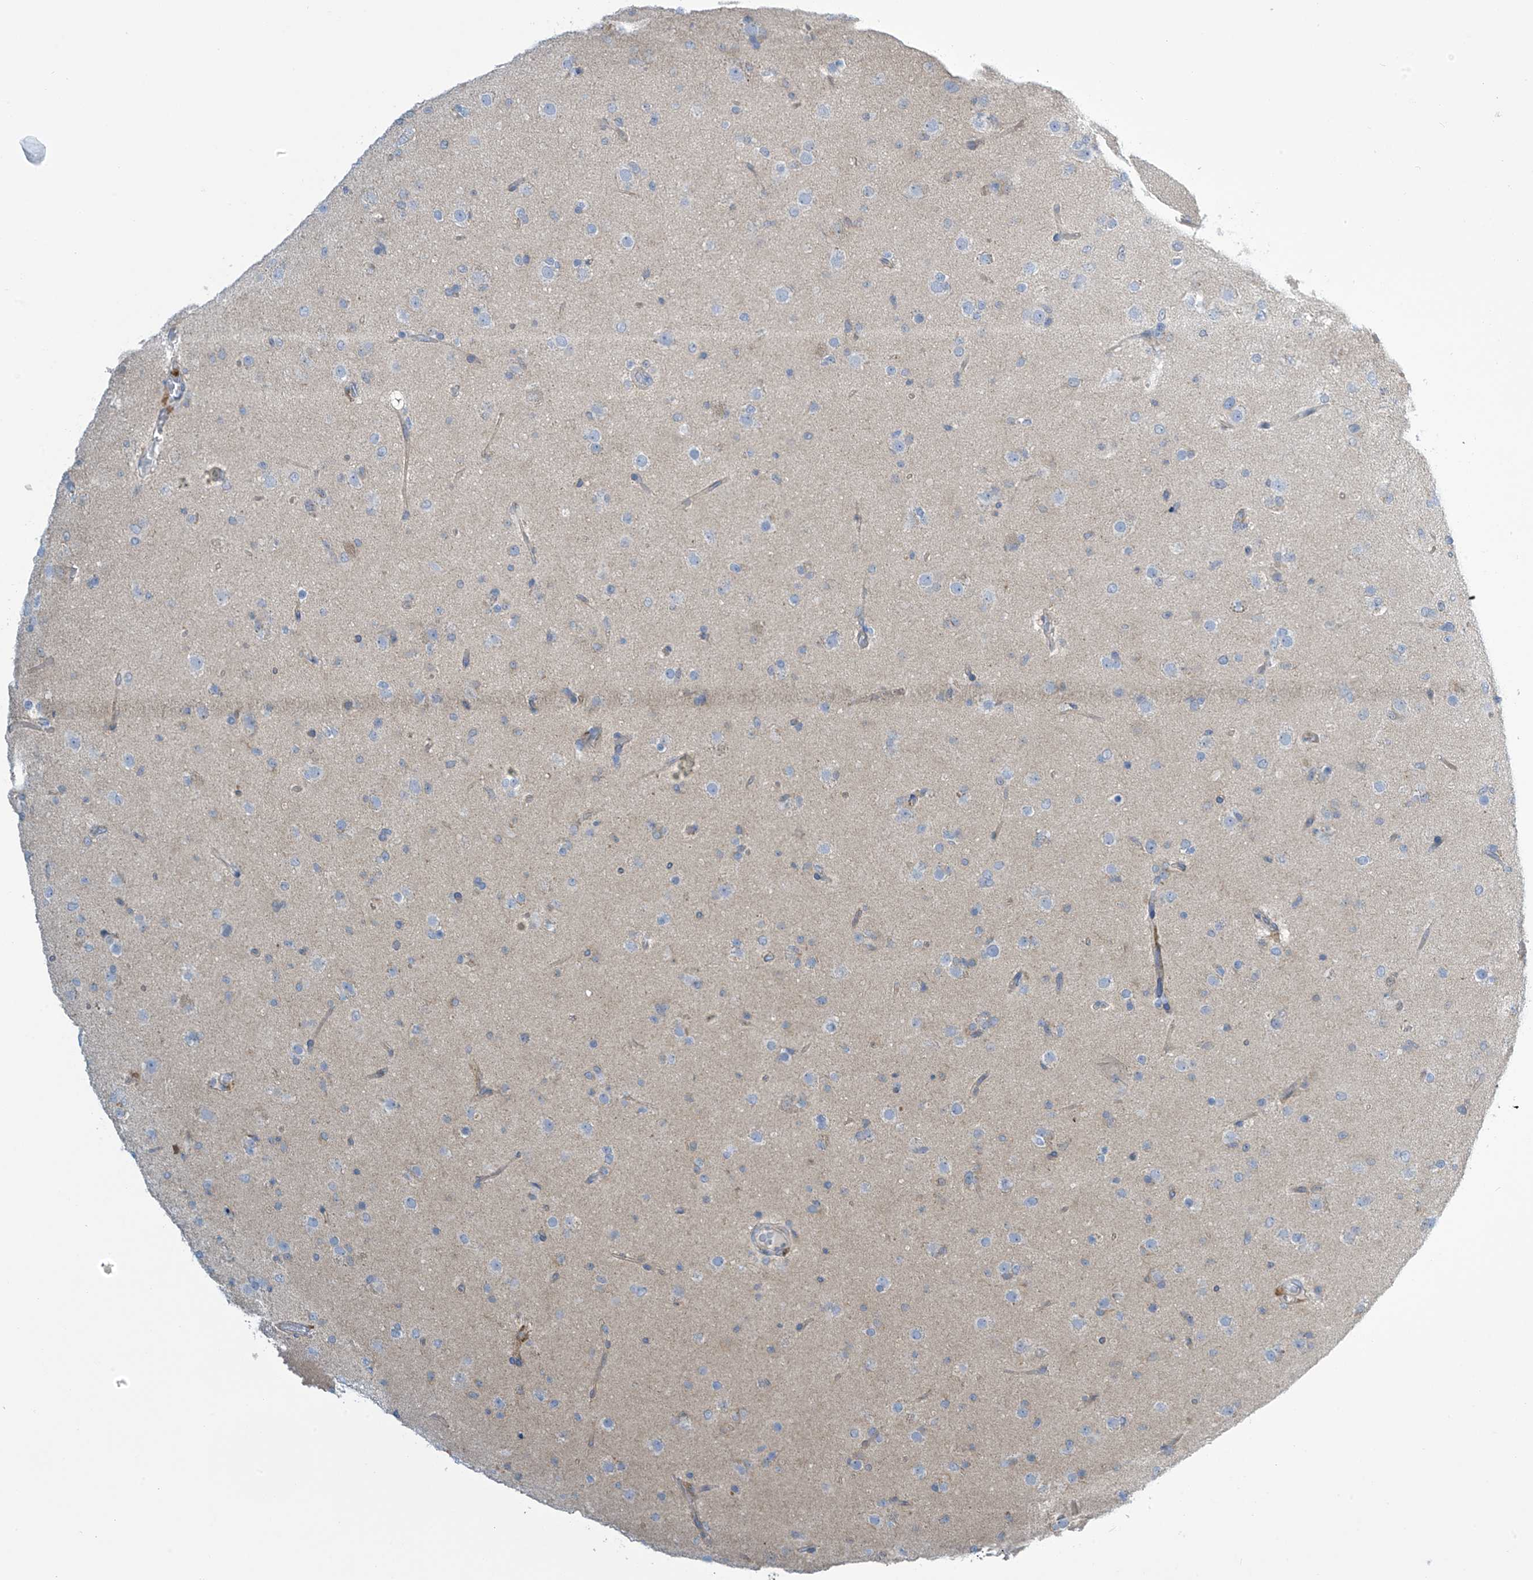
{"staining": {"intensity": "negative", "quantity": "none", "location": "none"}, "tissue": "glioma", "cell_type": "Tumor cells", "image_type": "cancer", "snomed": [{"axis": "morphology", "description": "Glioma, malignant, Low grade"}, {"axis": "topography", "description": "Brain"}], "caption": "A photomicrograph of glioma stained for a protein displays no brown staining in tumor cells.", "gene": "IBA57", "patient": {"sex": "male", "age": 65}}